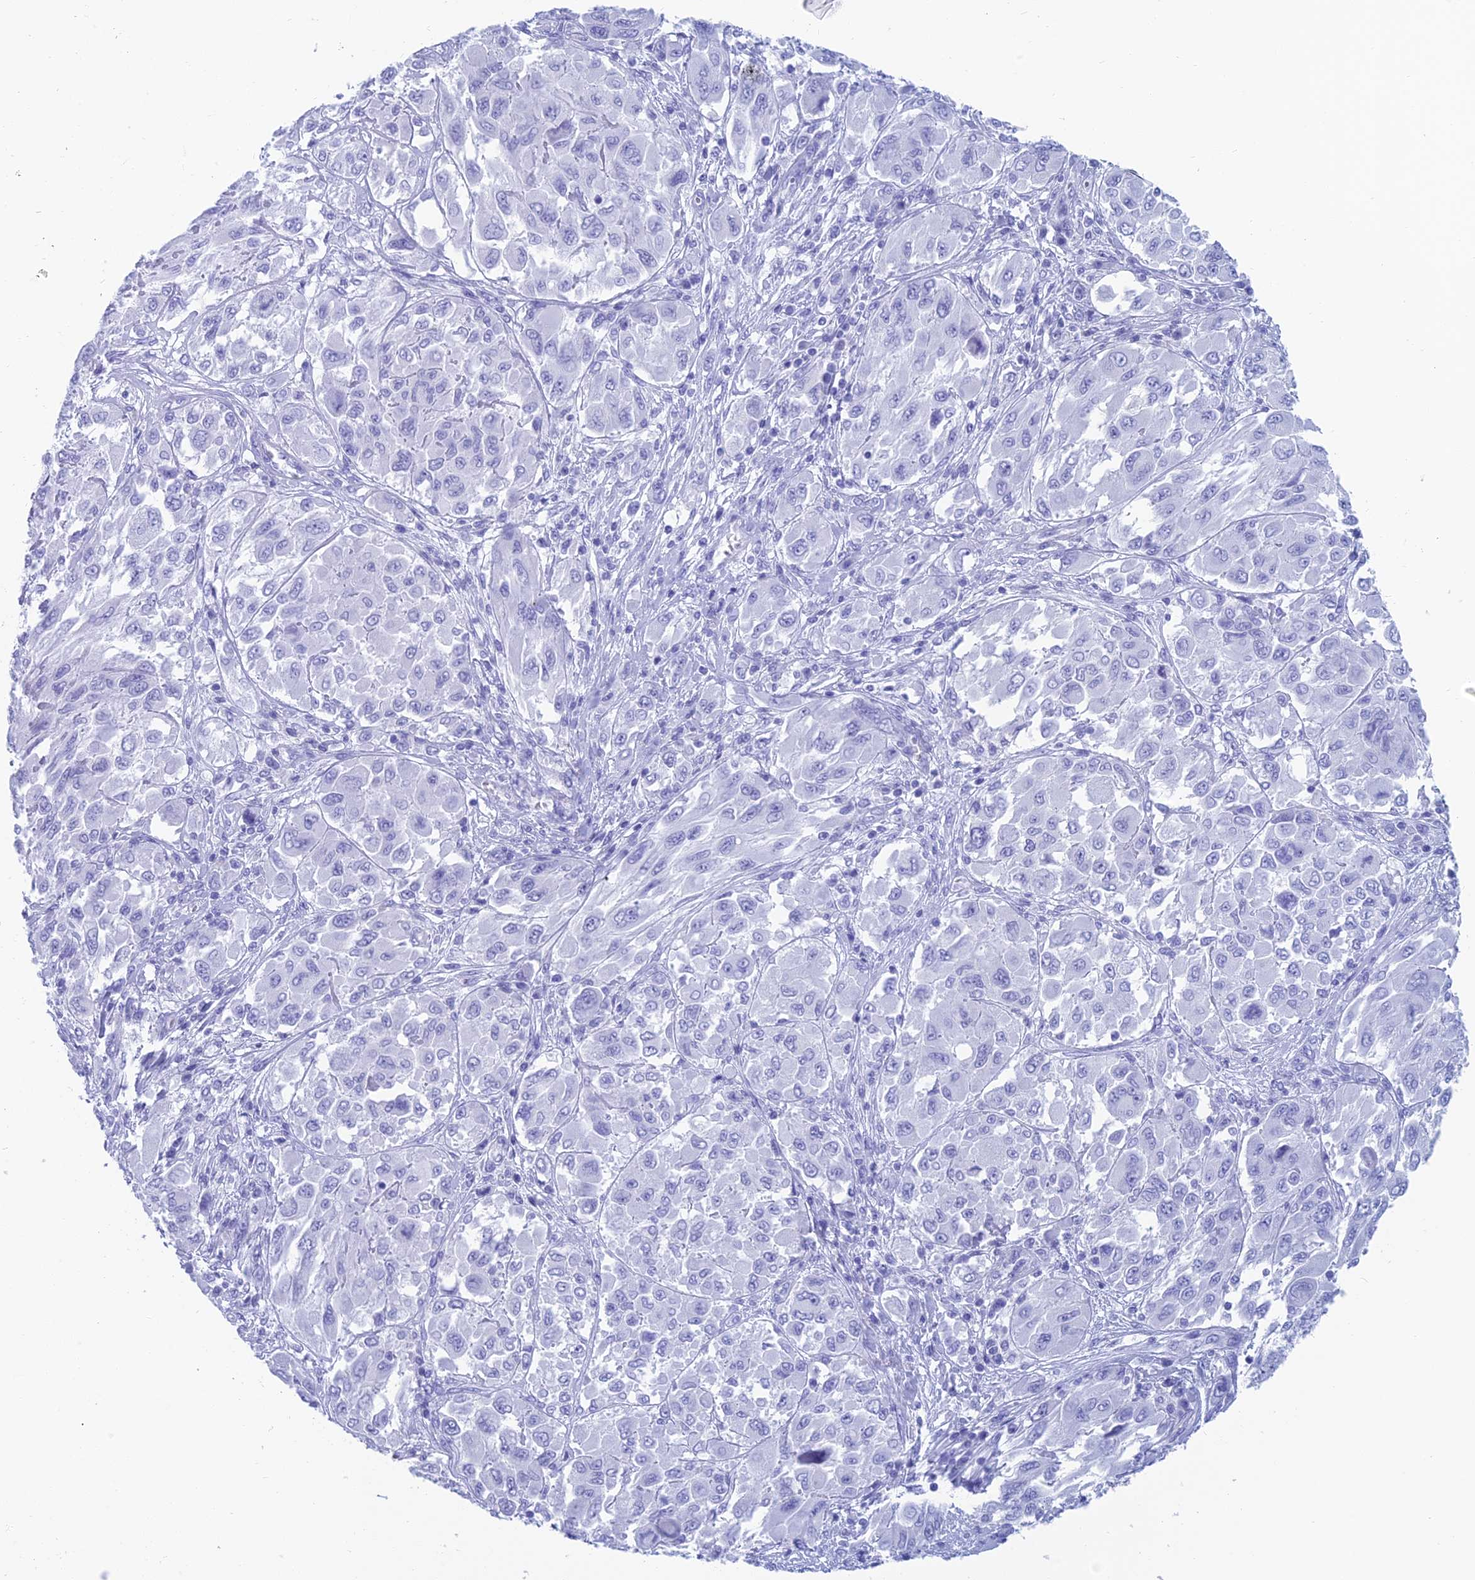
{"staining": {"intensity": "negative", "quantity": "none", "location": "none"}, "tissue": "melanoma", "cell_type": "Tumor cells", "image_type": "cancer", "snomed": [{"axis": "morphology", "description": "Malignant melanoma, NOS"}, {"axis": "topography", "description": "Skin"}], "caption": "High power microscopy micrograph of an immunohistochemistry (IHC) image of melanoma, revealing no significant expression in tumor cells.", "gene": "CAPS", "patient": {"sex": "female", "age": 91}}